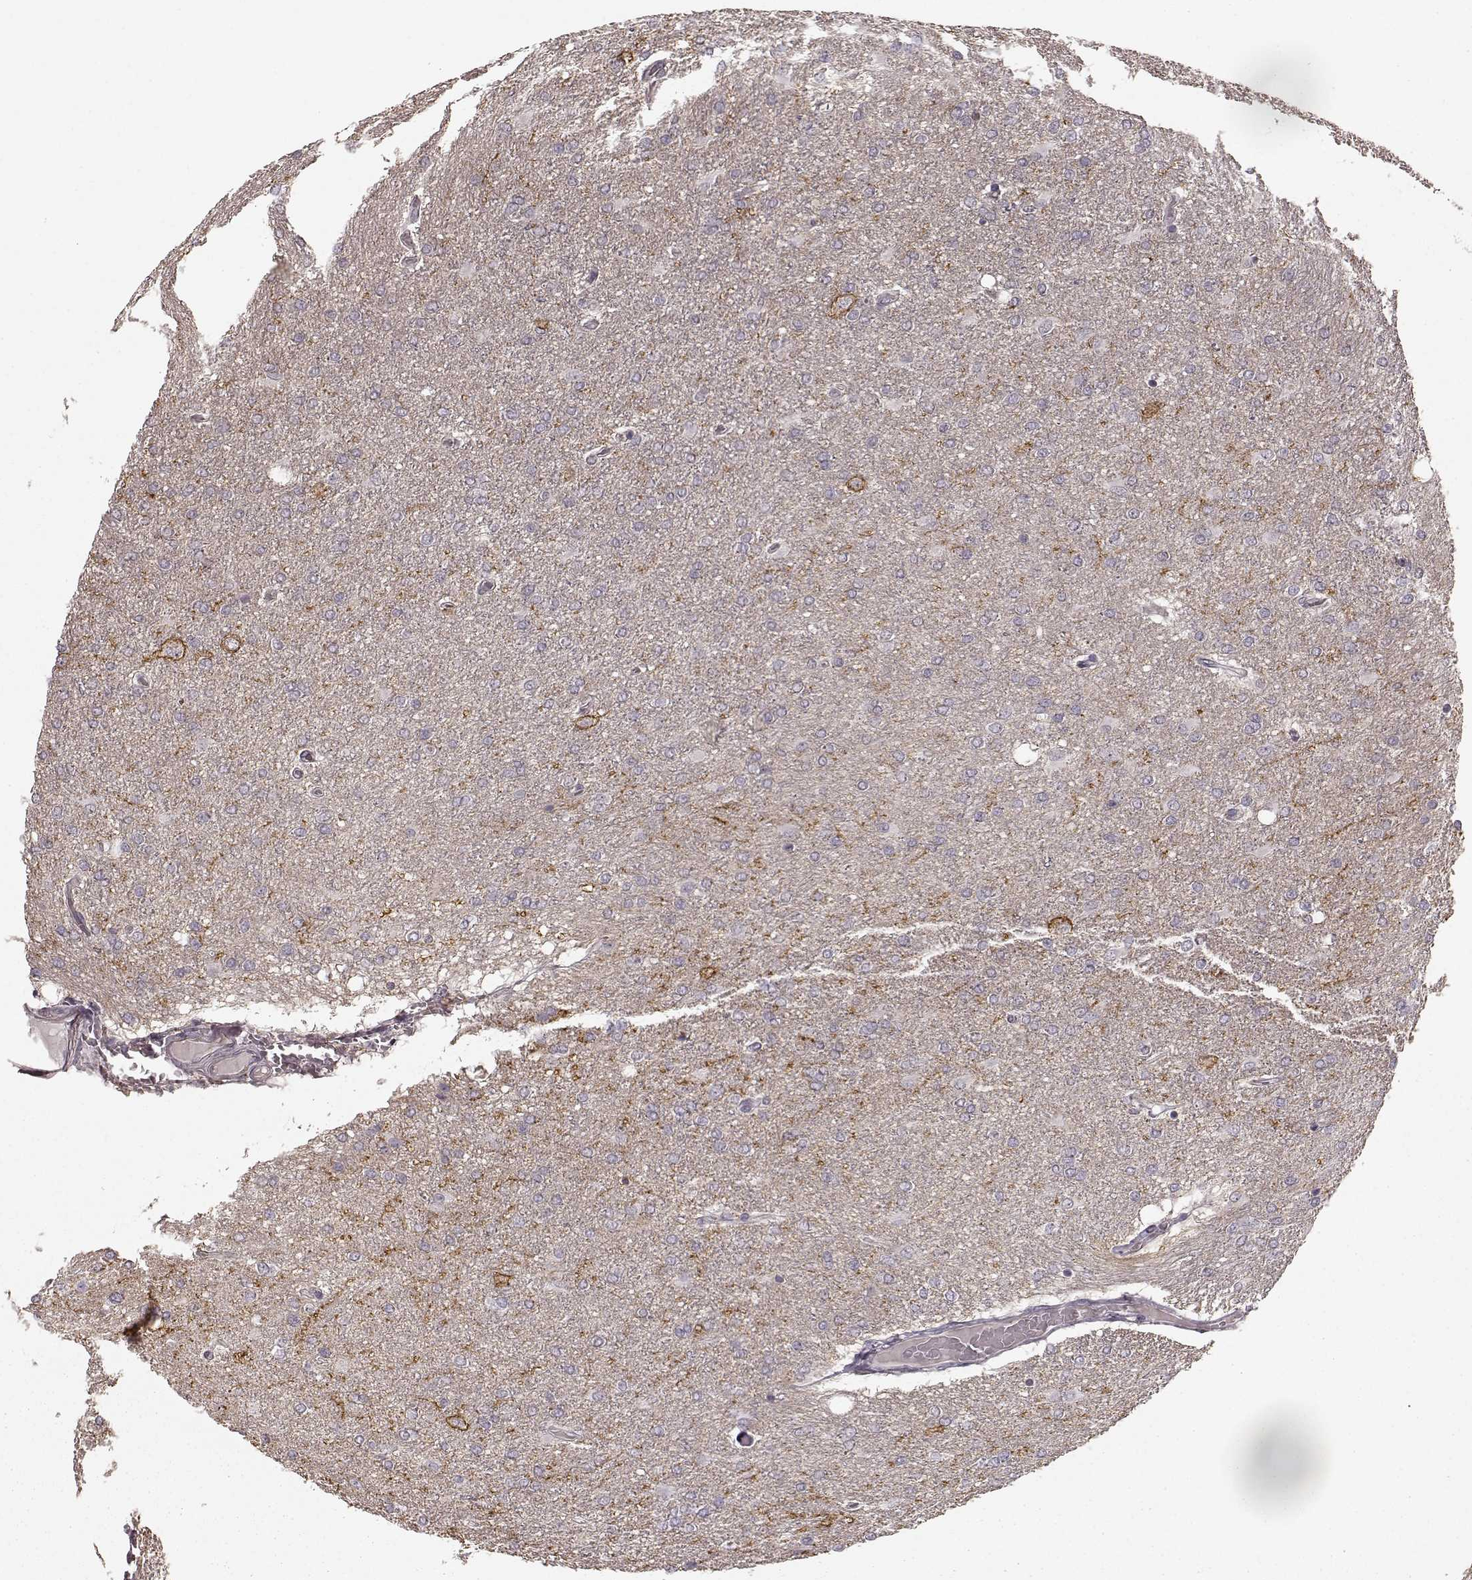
{"staining": {"intensity": "negative", "quantity": "none", "location": "none"}, "tissue": "glioma", "cell_type": "Tumor cells", "image_type": "cancer", "snomed": [{"axis": "morphology", "description": "Glioma, malignant, High grade"}, {"axis": "topography", "description": "Cerebral cortex"}], "caption": "Immunohistochemistry (IHC) of human malignant high-grade glioma demonstrates no positivity in tumor cells.", "gene": "PRKCE", "patient": {"sex": "male", "age": 70}}